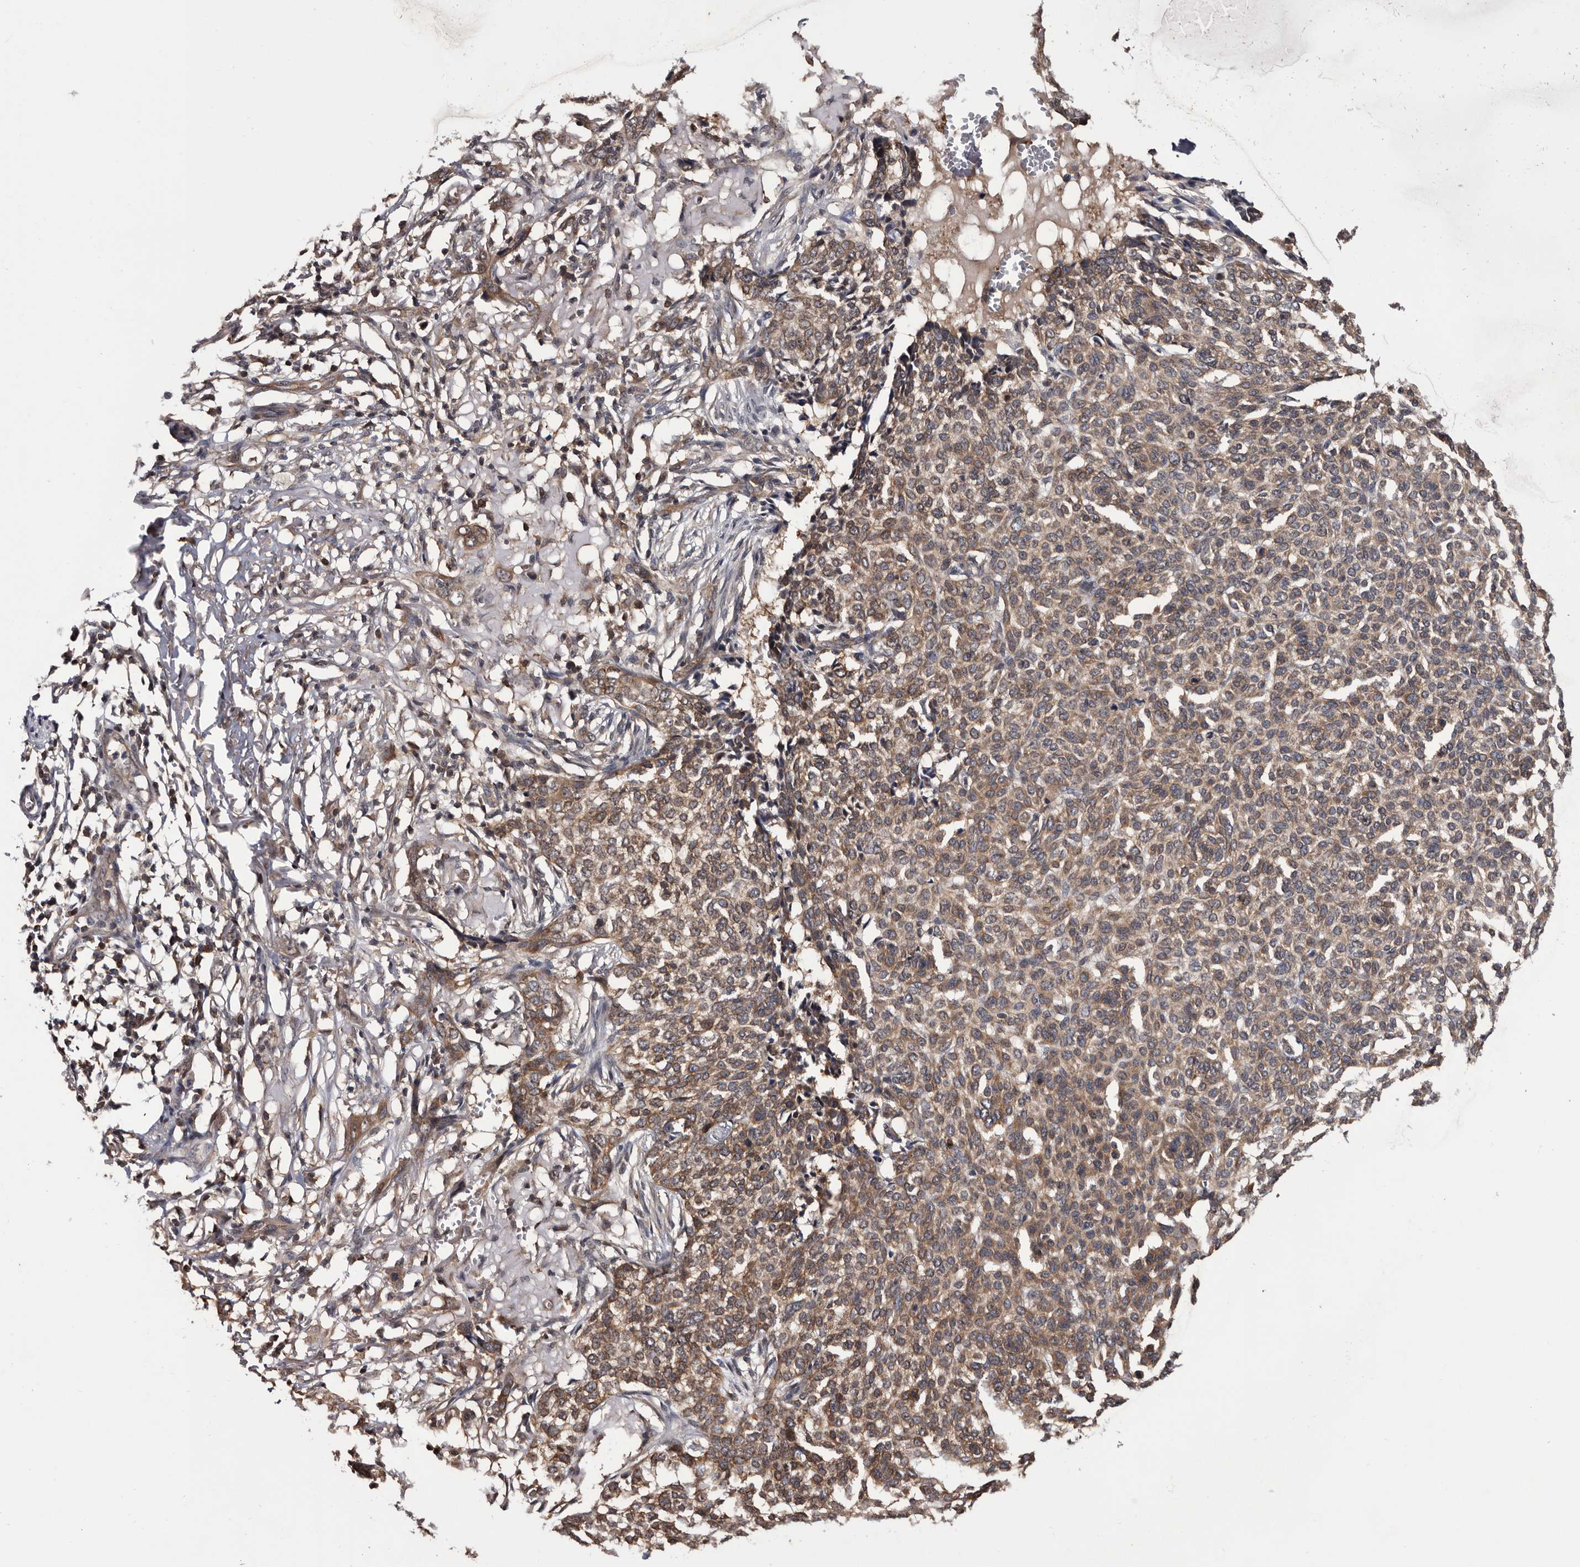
{"staining": {"intensity": "moderate", "quantity": ">75%", "location": "cytoplasmic/membranous"}, "tissue": "skin cancer", "cell_type": "Tumor cells", "image_type": "cancer", "snomed": [{"axis": "morphology", "description": "Basal cell carcinoma"}, {"axis": "topography", "description": "Skin"}], "caption": "A histopathology image of skin basal cell carcinoma stained for a protein demonstrates moderate cytoplasmic/membranous brown staining in tumor cells.", "gene": "TTI2", "patient": {"sex": "male", "age": 85}}